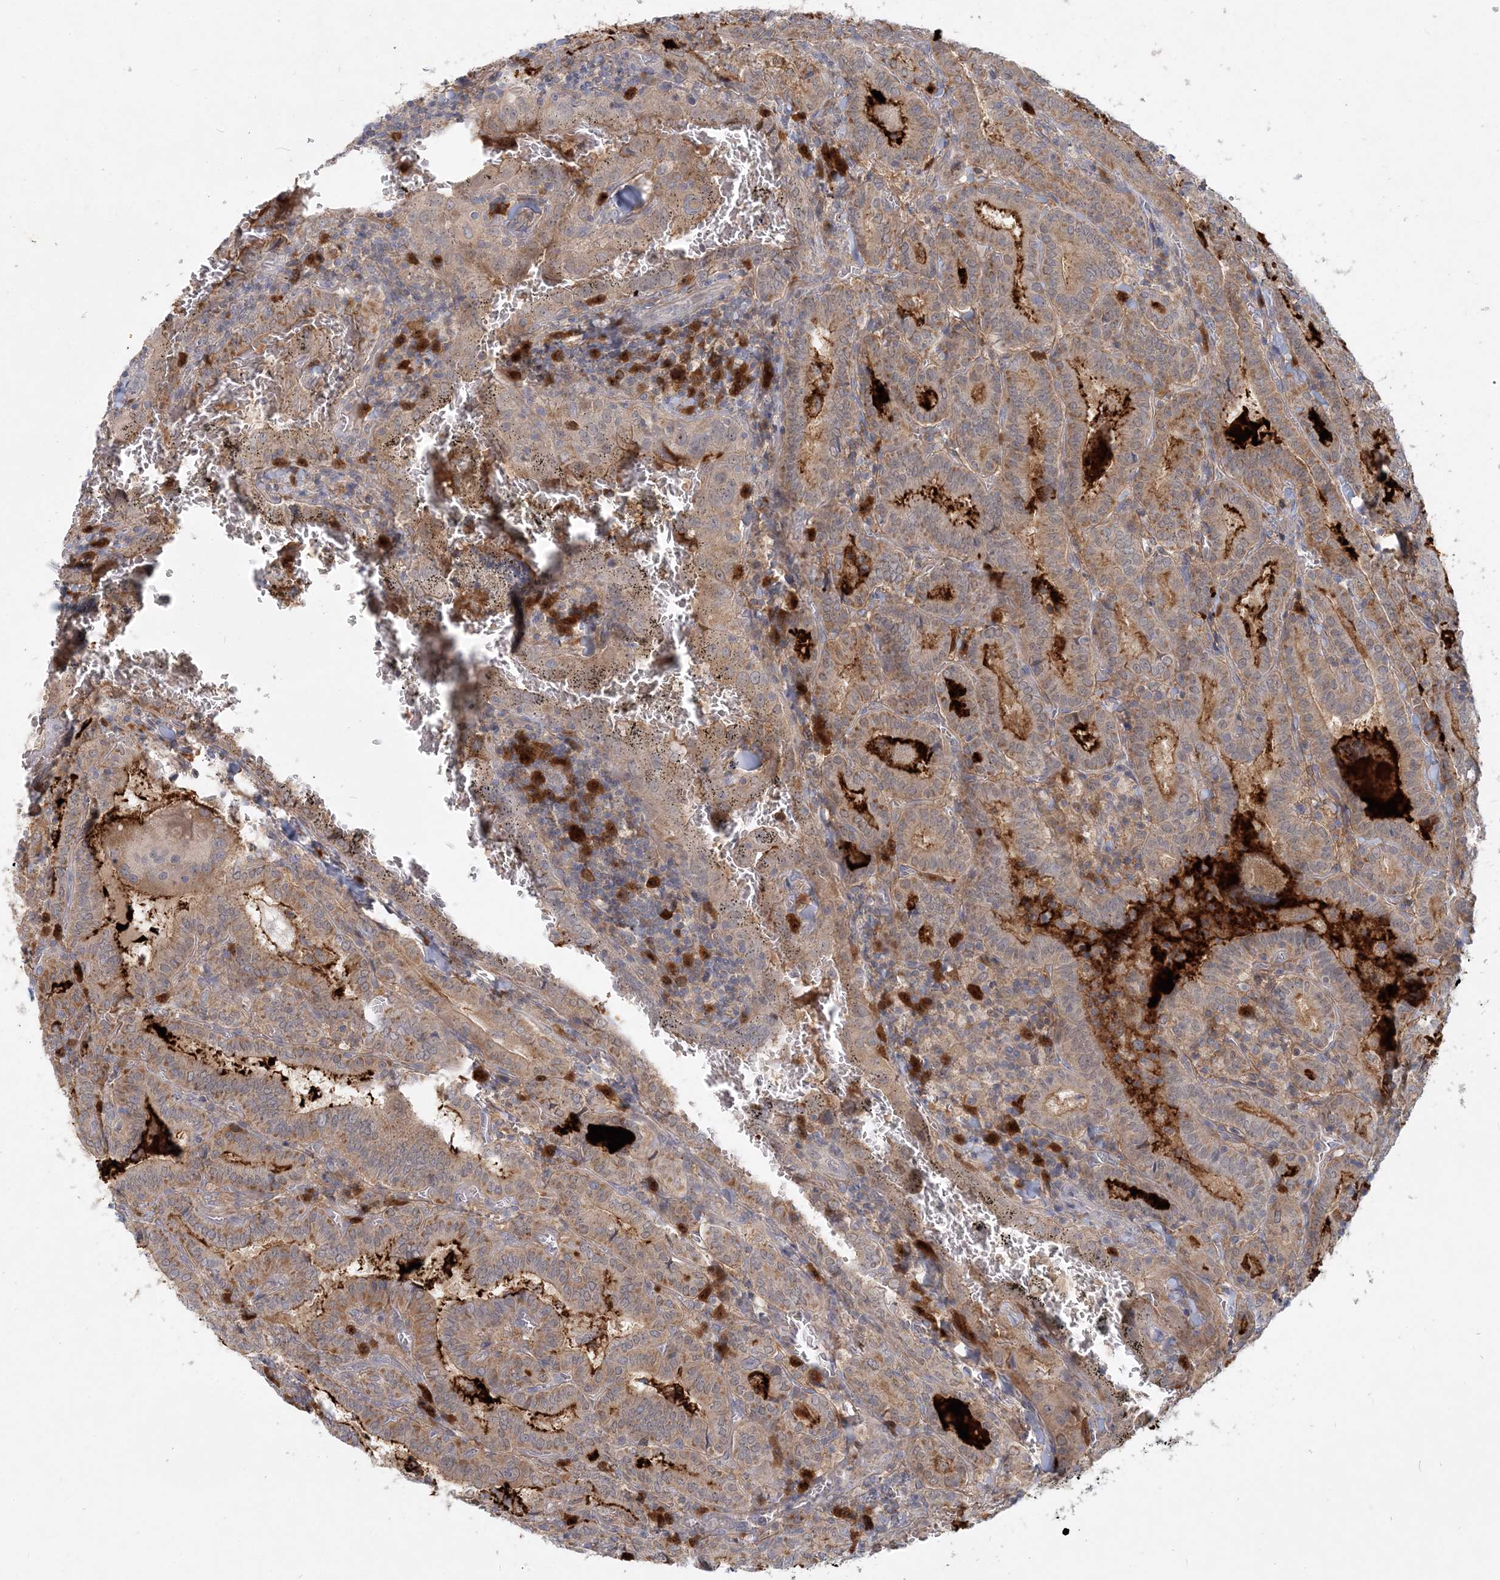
{"staining": {"intensity": "moderate", "quantity": ">75%", "location": "cytoplasmic/membranous"}, "tissue": "thyroid cancer", "cell_type": "Tumor cells", "image_type": "cancer", "snomed": [{"axis": "morphology", "description": "Papillary adenocarcinoma, NOS"}, {"axis": "topography", "description": "Thyroid gland"}], "caption": "DAB immunohistochemical staining of human papillary adenocarcinoma (thyroid) displays moderate cytoplasmic/membranous protein positivity in approximately >75% of tumor cells.", "gene": "GMPPA", "patient": {"sex": "female", "age": 72}}